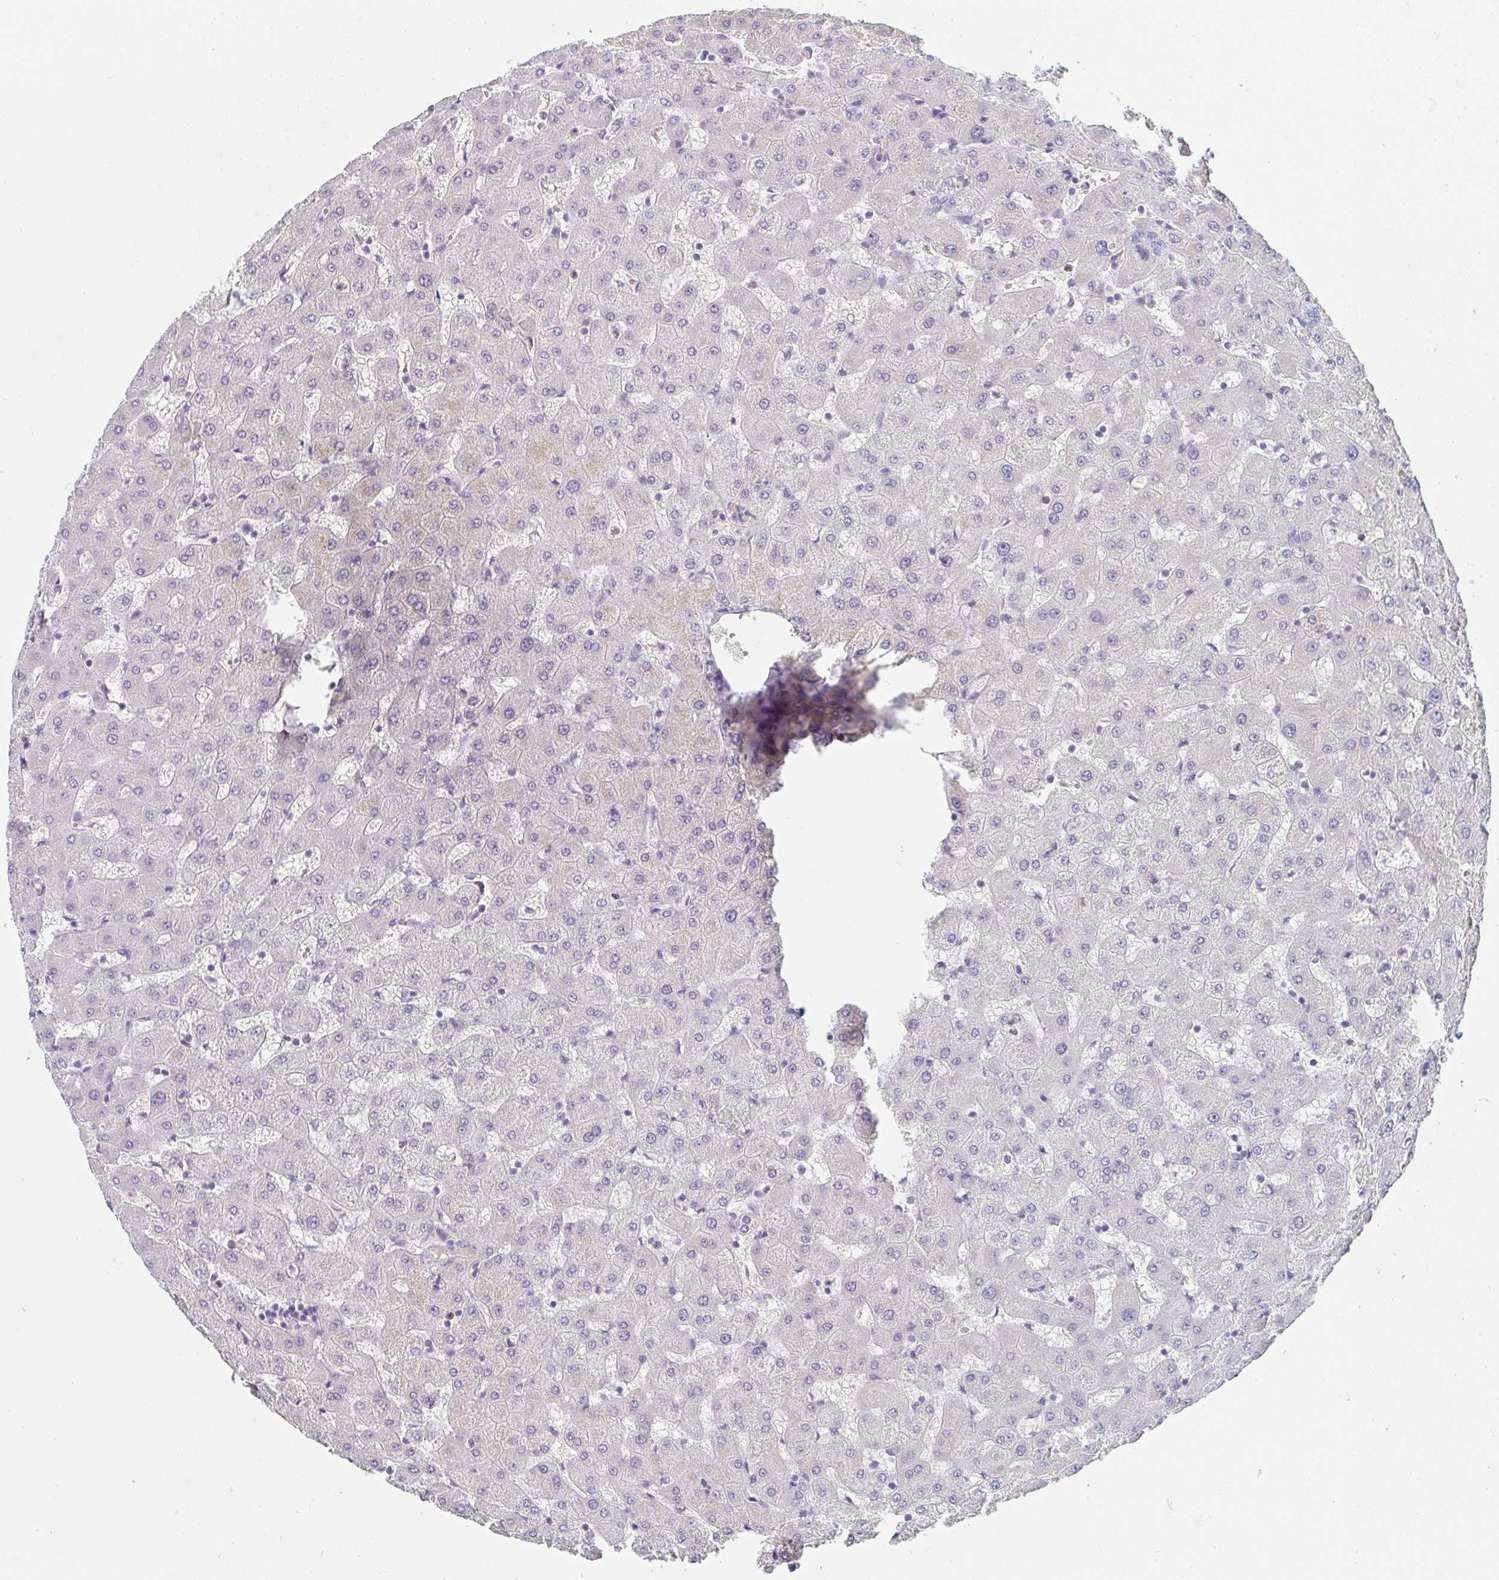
{"staining": {"intensity": "negative", "quantity": "none", "location": "none"}, "tissue": "liver", "cell_type": "Cholangiocytes", "image_type": "normal", "snomed": [{"axis": "morphology", "description": "Normal tissue, NOS"}, {"axis": "topography", "description": "Liver"}], "caption": "Immunohistochemical staining of unremarkable liver reveals no significant staining in cholangiocytes.", "gene": "MGAM2", "patient": {"sex": "female", "age": 63}}